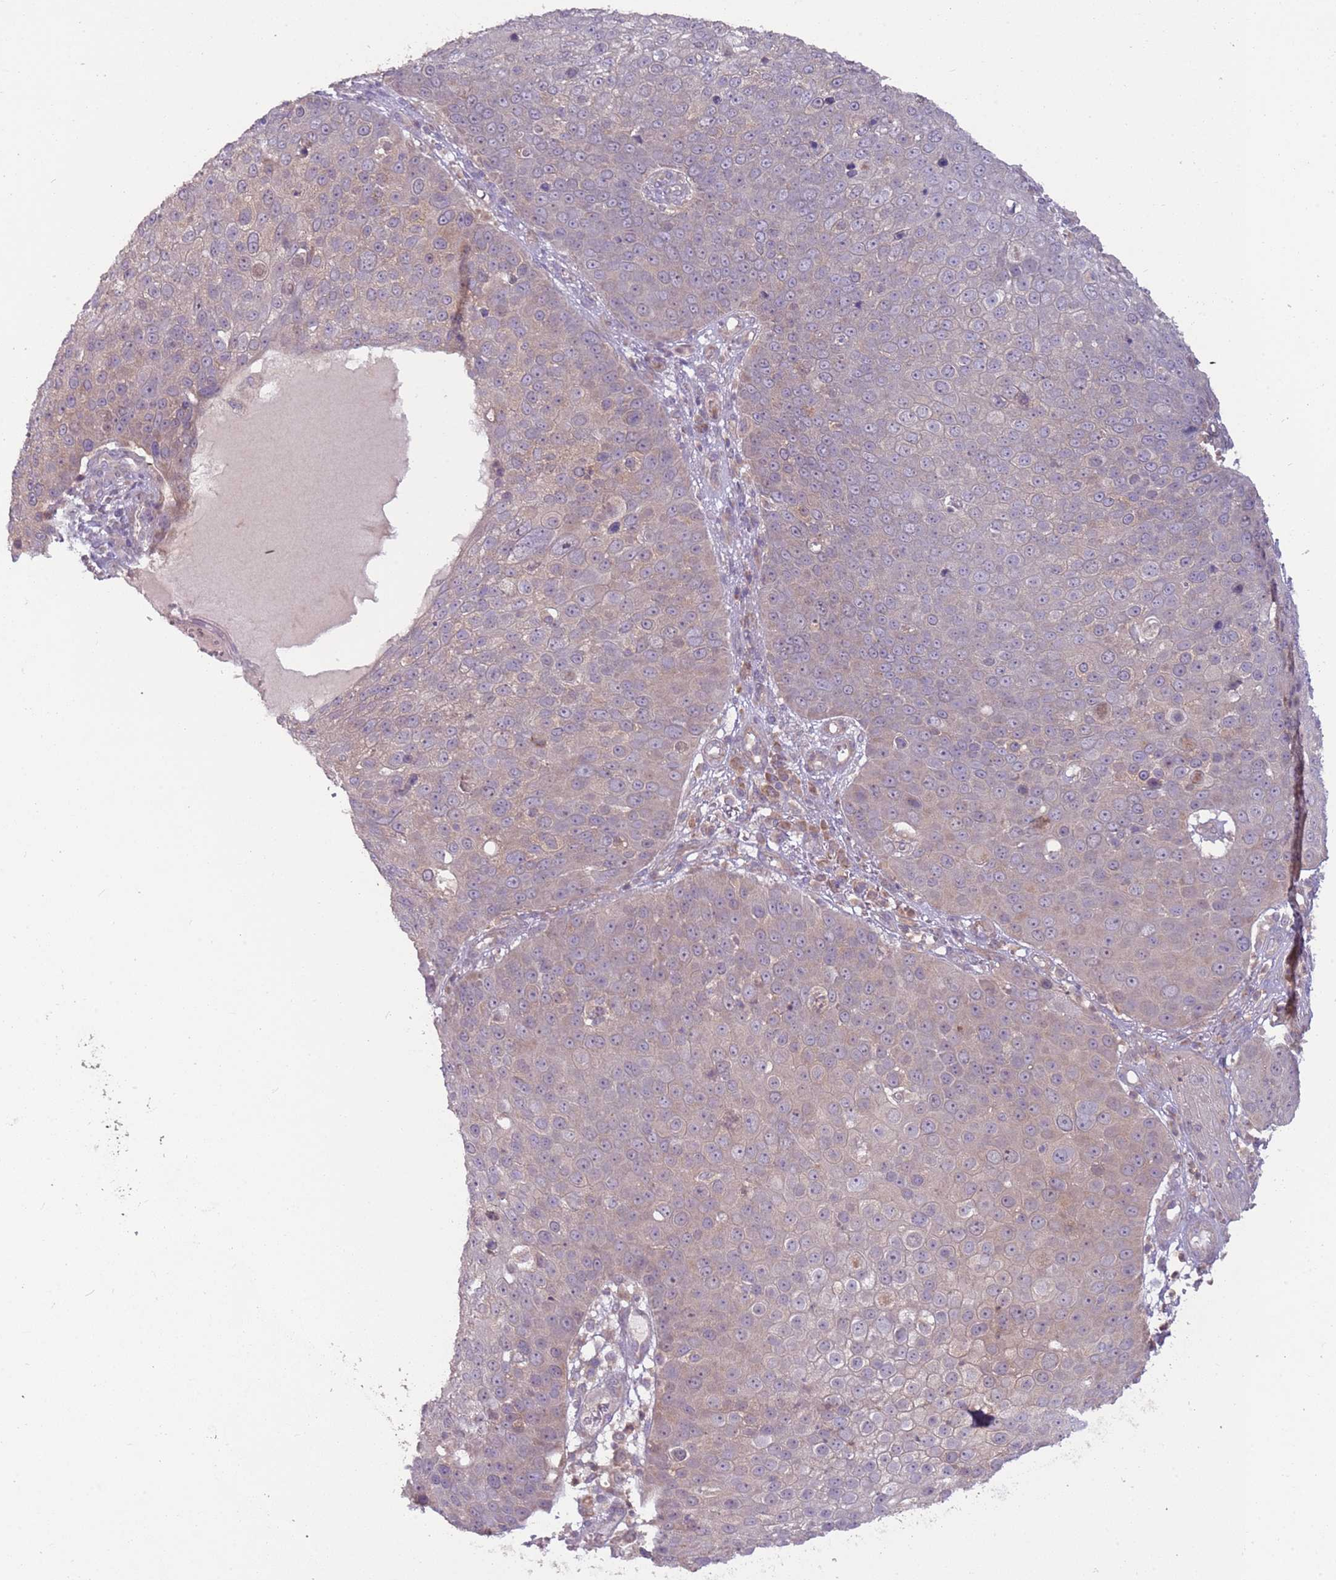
{"staining": {"intensity": "weak", "quantity": "25%-75%", "location": "cytoplasmic/membranous"}, "tissue": "skin cancer", "cell_type": "Tumor cells", "image_type": "cancer", "snomed": [{"axis": "morphology", "description": "Squamous cell carcinoma, NOS"}, {"axis": "topography", "description": "Skin"}], "caption": "A micrograph of human squamous cell carcinoma (skin) stained for a protein shows weak cytoplasmic/membranous brown staining in tumor cells.", "gene": "DTD2", "patient": {"sex": "male", "age": 71}}